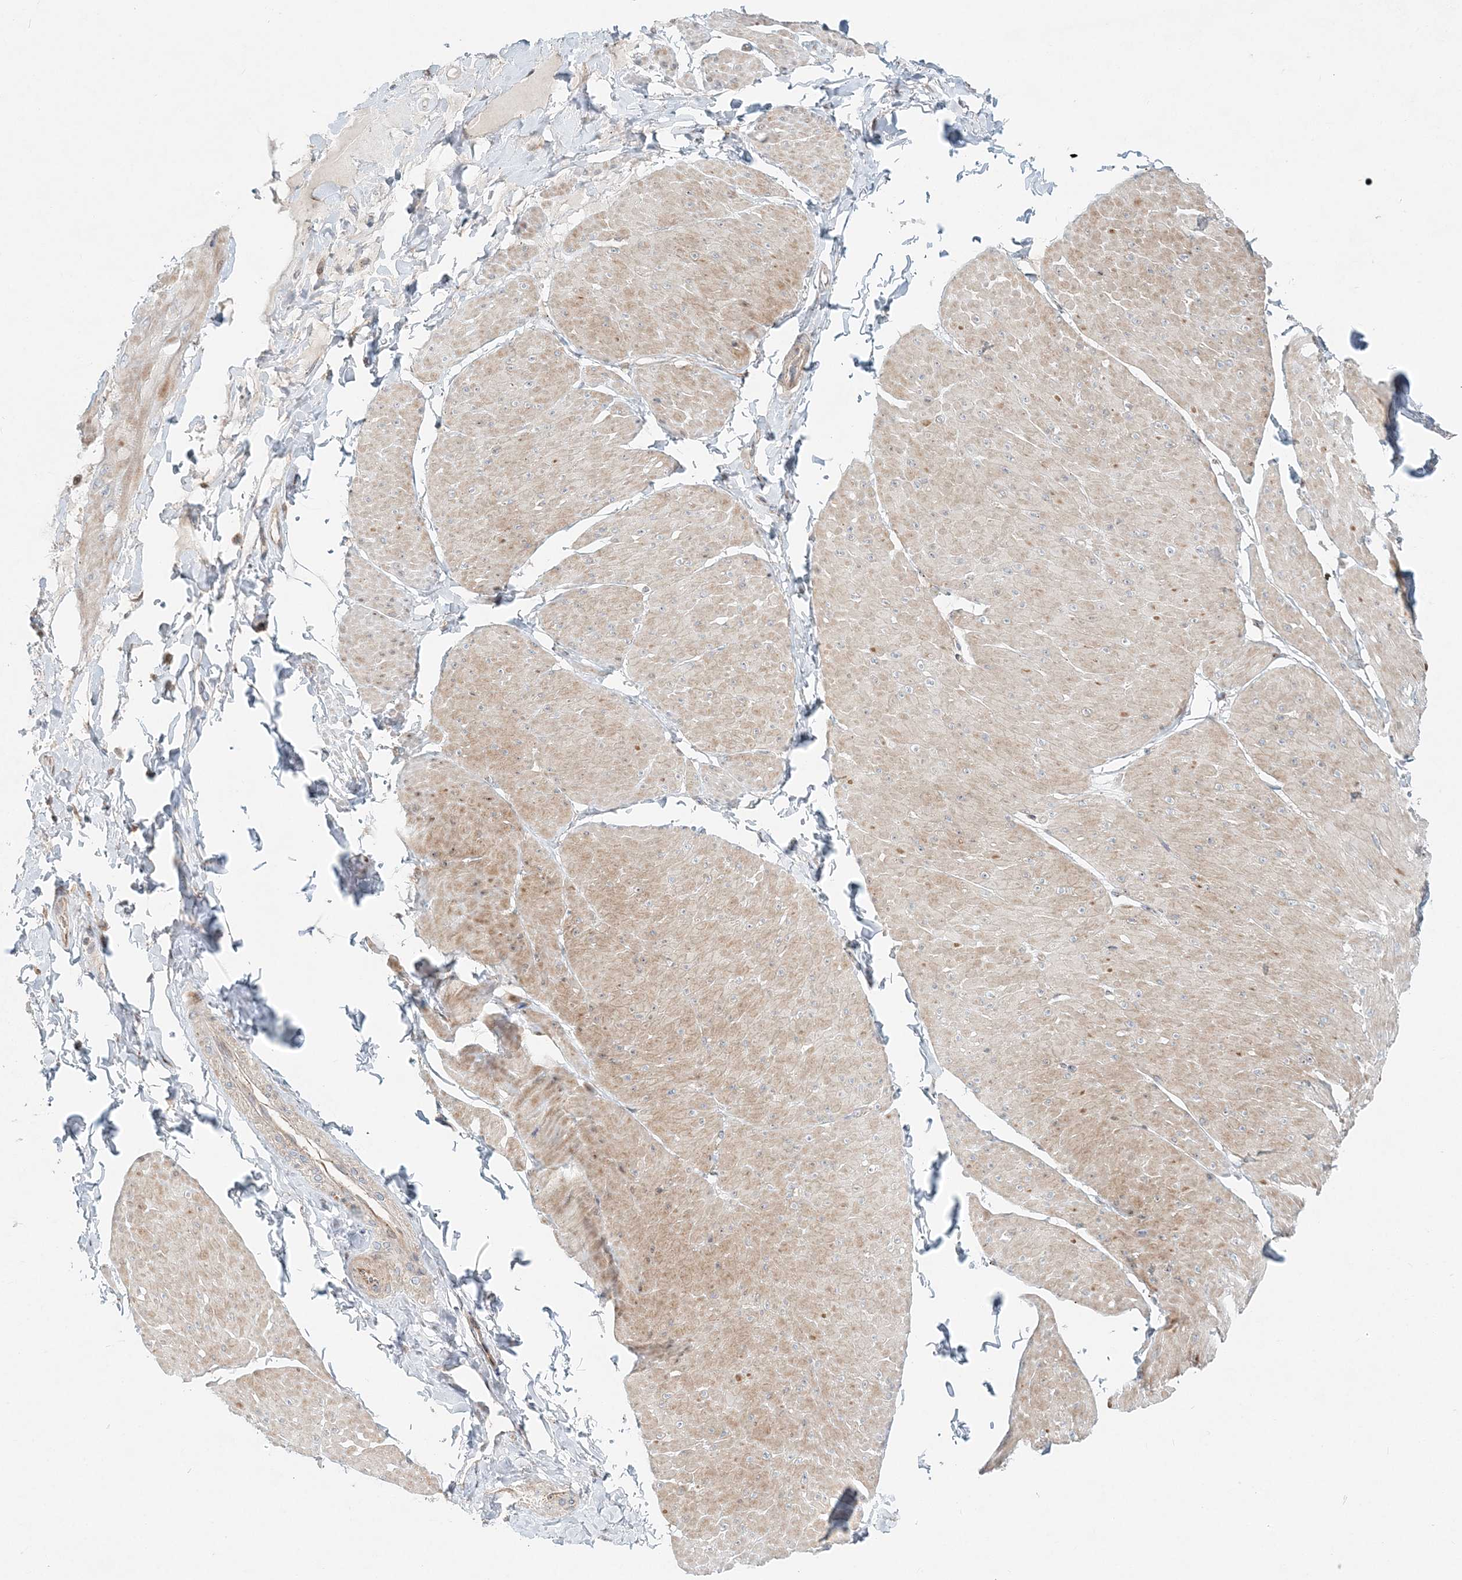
{"staining": {"intensity": "weak", "quantity": ">75%", "location": "cytoplasmic/membranous"}, "tissue": "smooth muscle", "cell_type": "Smooth muscle cells", "image_type": "normal", "snomed": [{"axis": "morphology", "description": "Urothelial carcinoma, High grade"}, {"axis": "topography", "description": "Urinary bladder"}], "caption": "Brown immunohistochemical staining in benign smooth muscle displays weak cytoplasmic/membranous positivity in approximately >75% of smooth muscle cells. (DAB (3,3'-diaminobenzidine) IHC with brightfield microscopy, high magnification).", "gene": "CXXC5", "patient": {"sex": "male", "age": 46}}